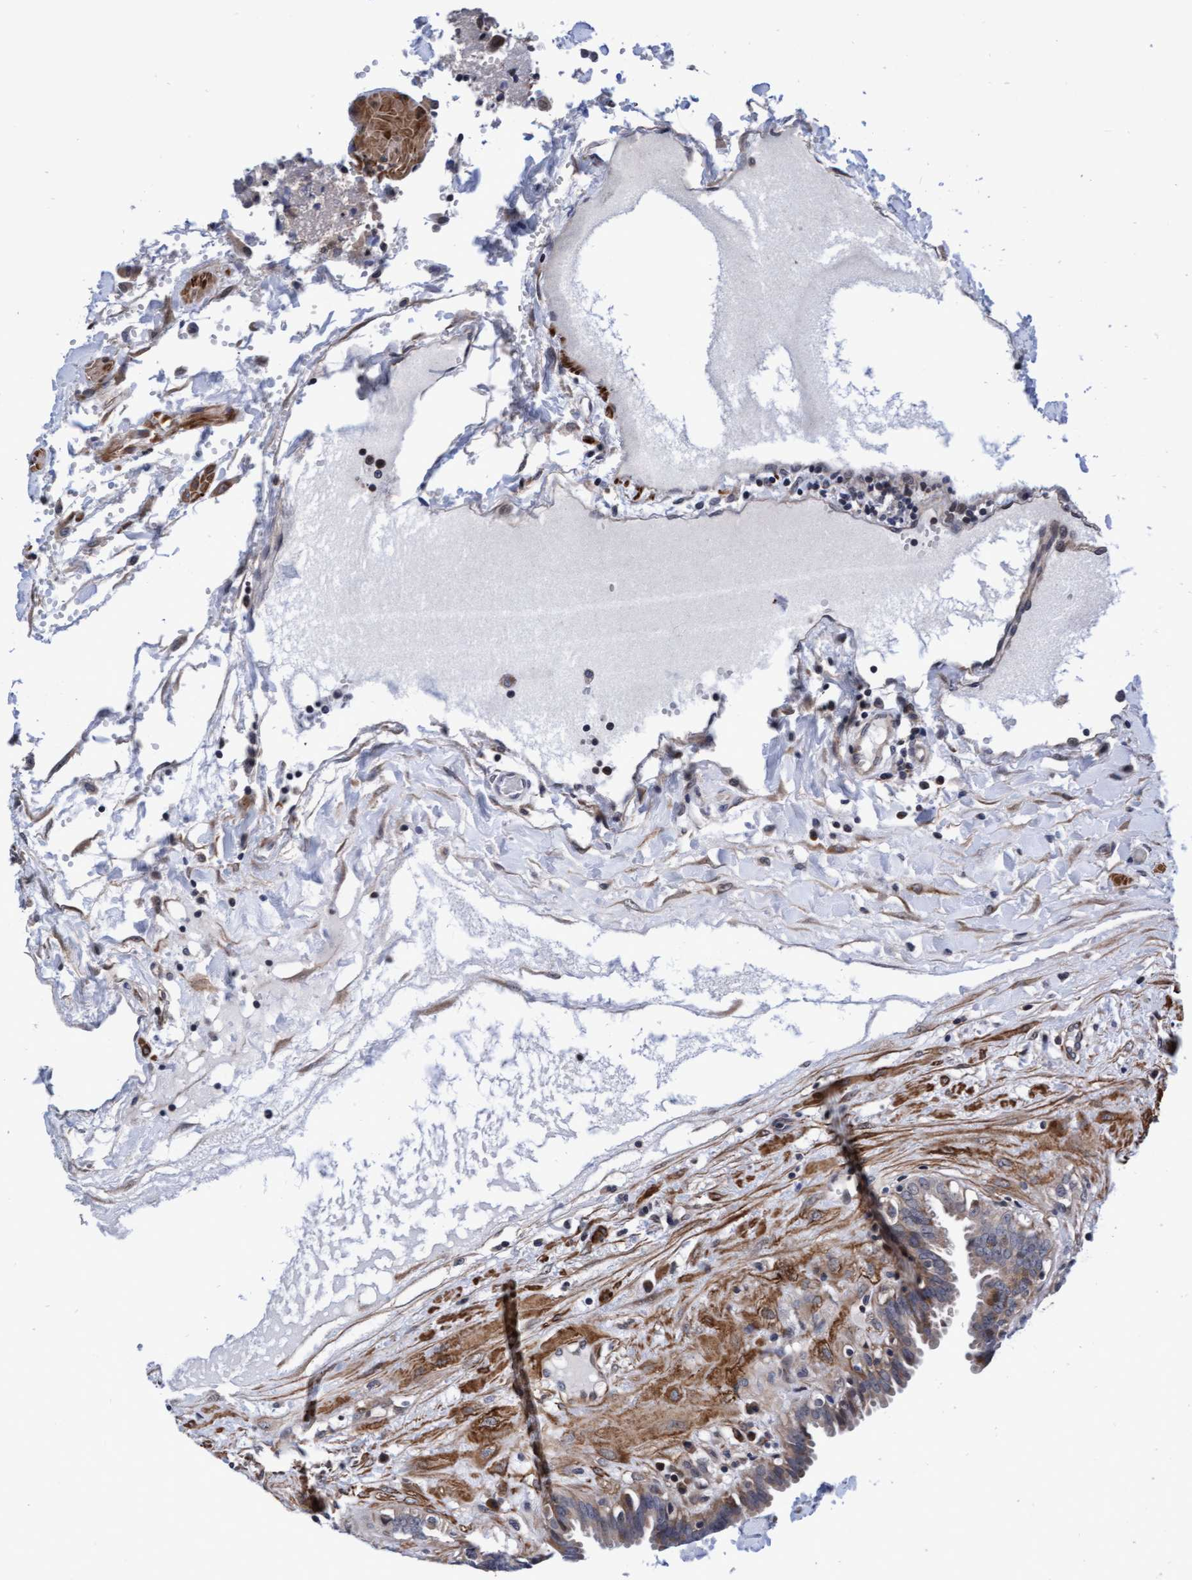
{"staining": {"intensity": "moderate", "quantity": "25%-75%", "location": "cytoplasmic/membranous"}, "tissue": "fallopian tube", "cell_type": "Glandular cells", "image_type": "normal", "snomed": [{"axis": "morphology", "description": "Normal tissue, NOS"}, {"axis": "topography", "description": "Fallopian tube"}, {"axis": "topography", "description": "Placenta"}], "caption": "Immunohistochemistry (IHC) photomicrograph of benign fallopian tube stained for a protein (brown), which shows medium levels of moderate cytoplasmic/membranous staining in approximately 25%-75% of glandular cells.", "gene": "EFCAB13", "patient": {"sex": "female", "age": 32}}